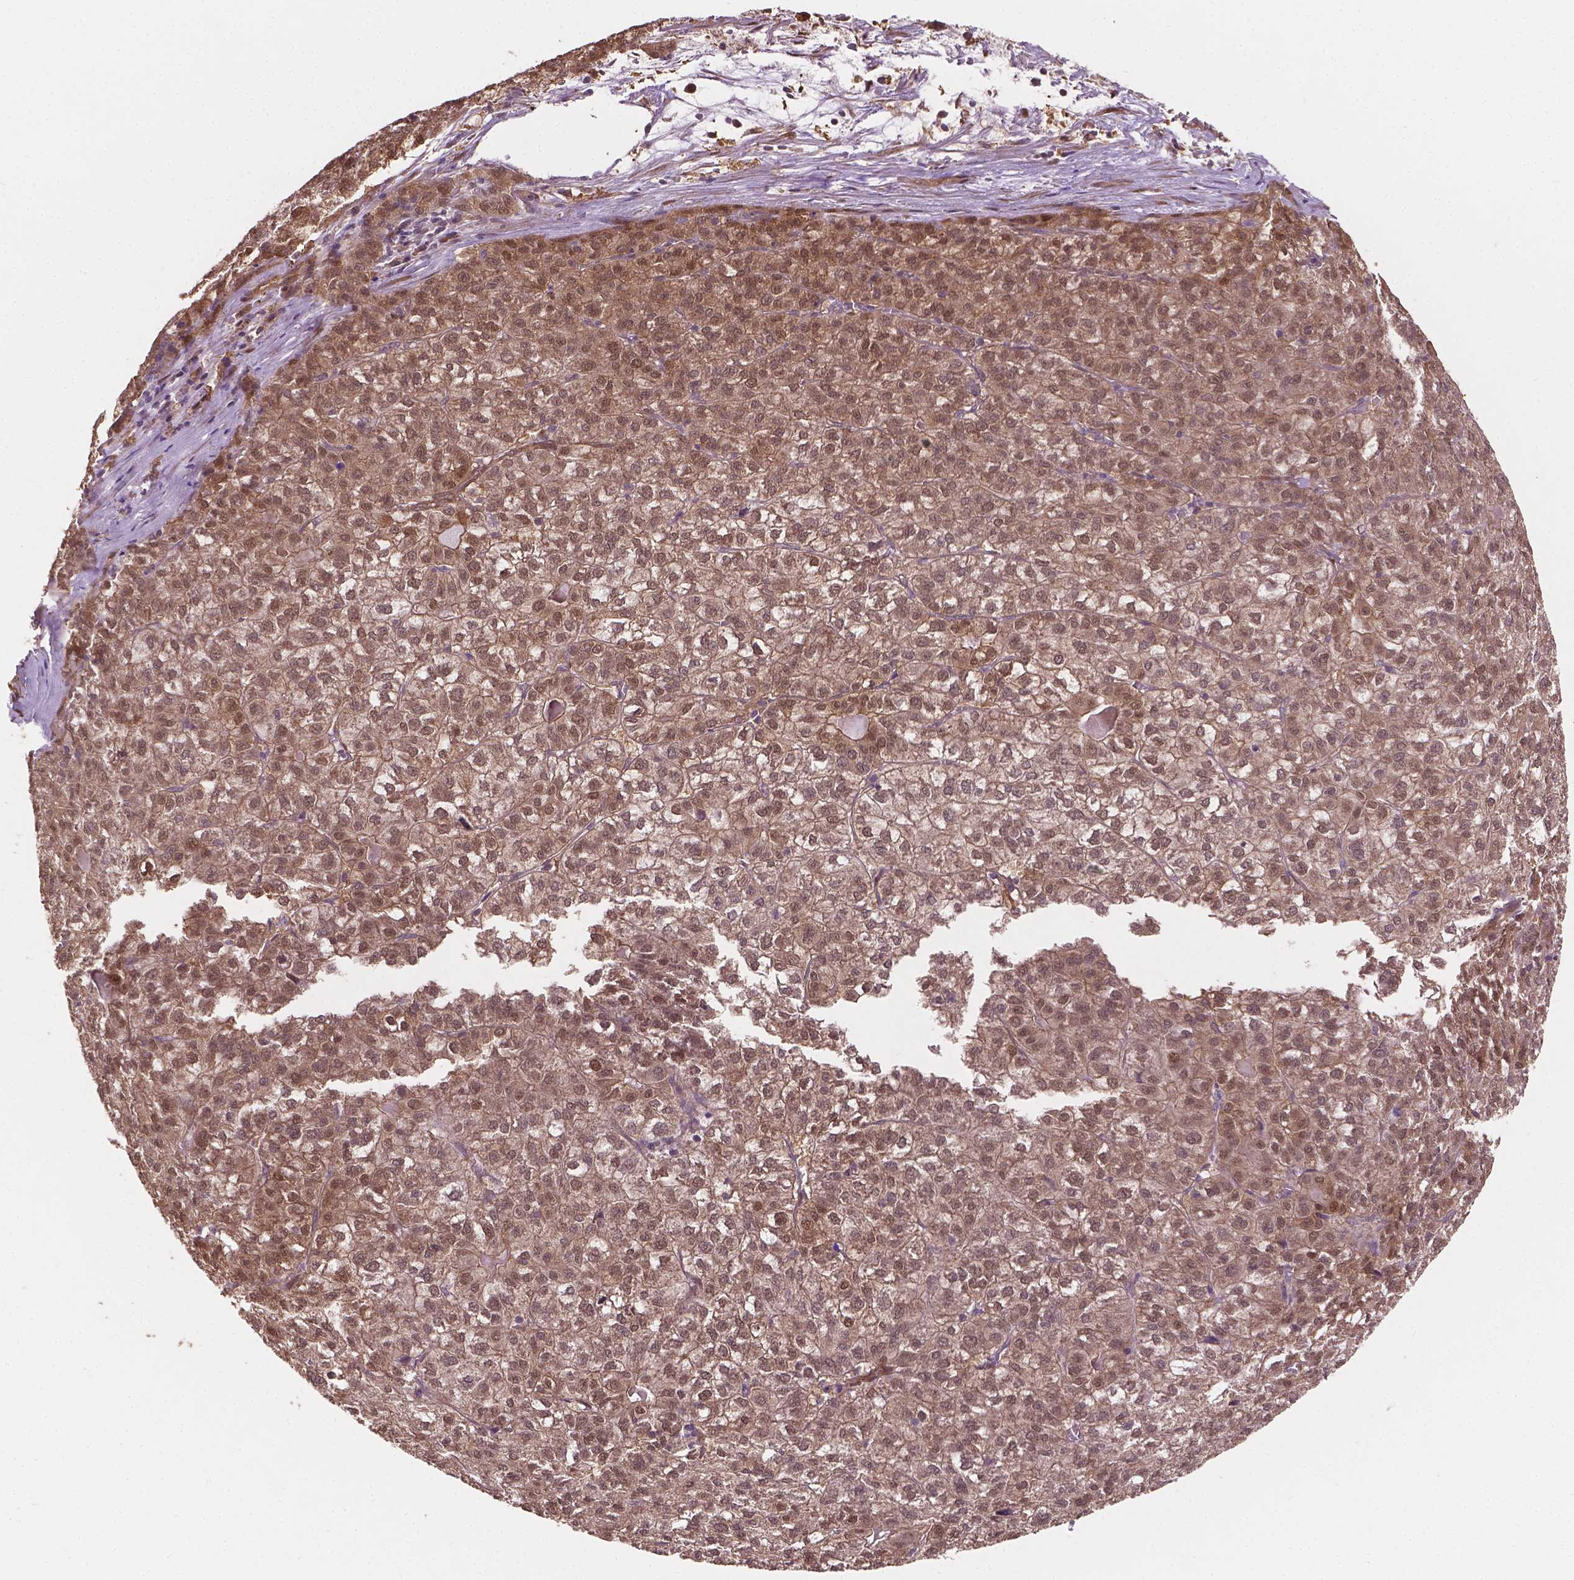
{"staining": {"intensity": "weak", "quantity": ">75%", "location": "cytoplasmic/membranous,nuclear"}, "tissue": "liver cancer", "cell_type": "Tumor cells", "image_type": "cancer", "snomed": [{"axis": "morphology", "description": "Carcinoma, Hepatocellular, NOS"}, {"axis": "topography", "description": "Liver"}], "caption": "A histopathology image of human liver cancer (hepatocellular carcinoma) stained for a protein shows weak cytoplasmic/membranous and nuclear brown staining in tumor cells. Immunohistochemistry (ihc) stains the protein in brown and the nuclei are stained blue.", "gene": "YAP1", "patient": {"sex": "female", "age": 43}}